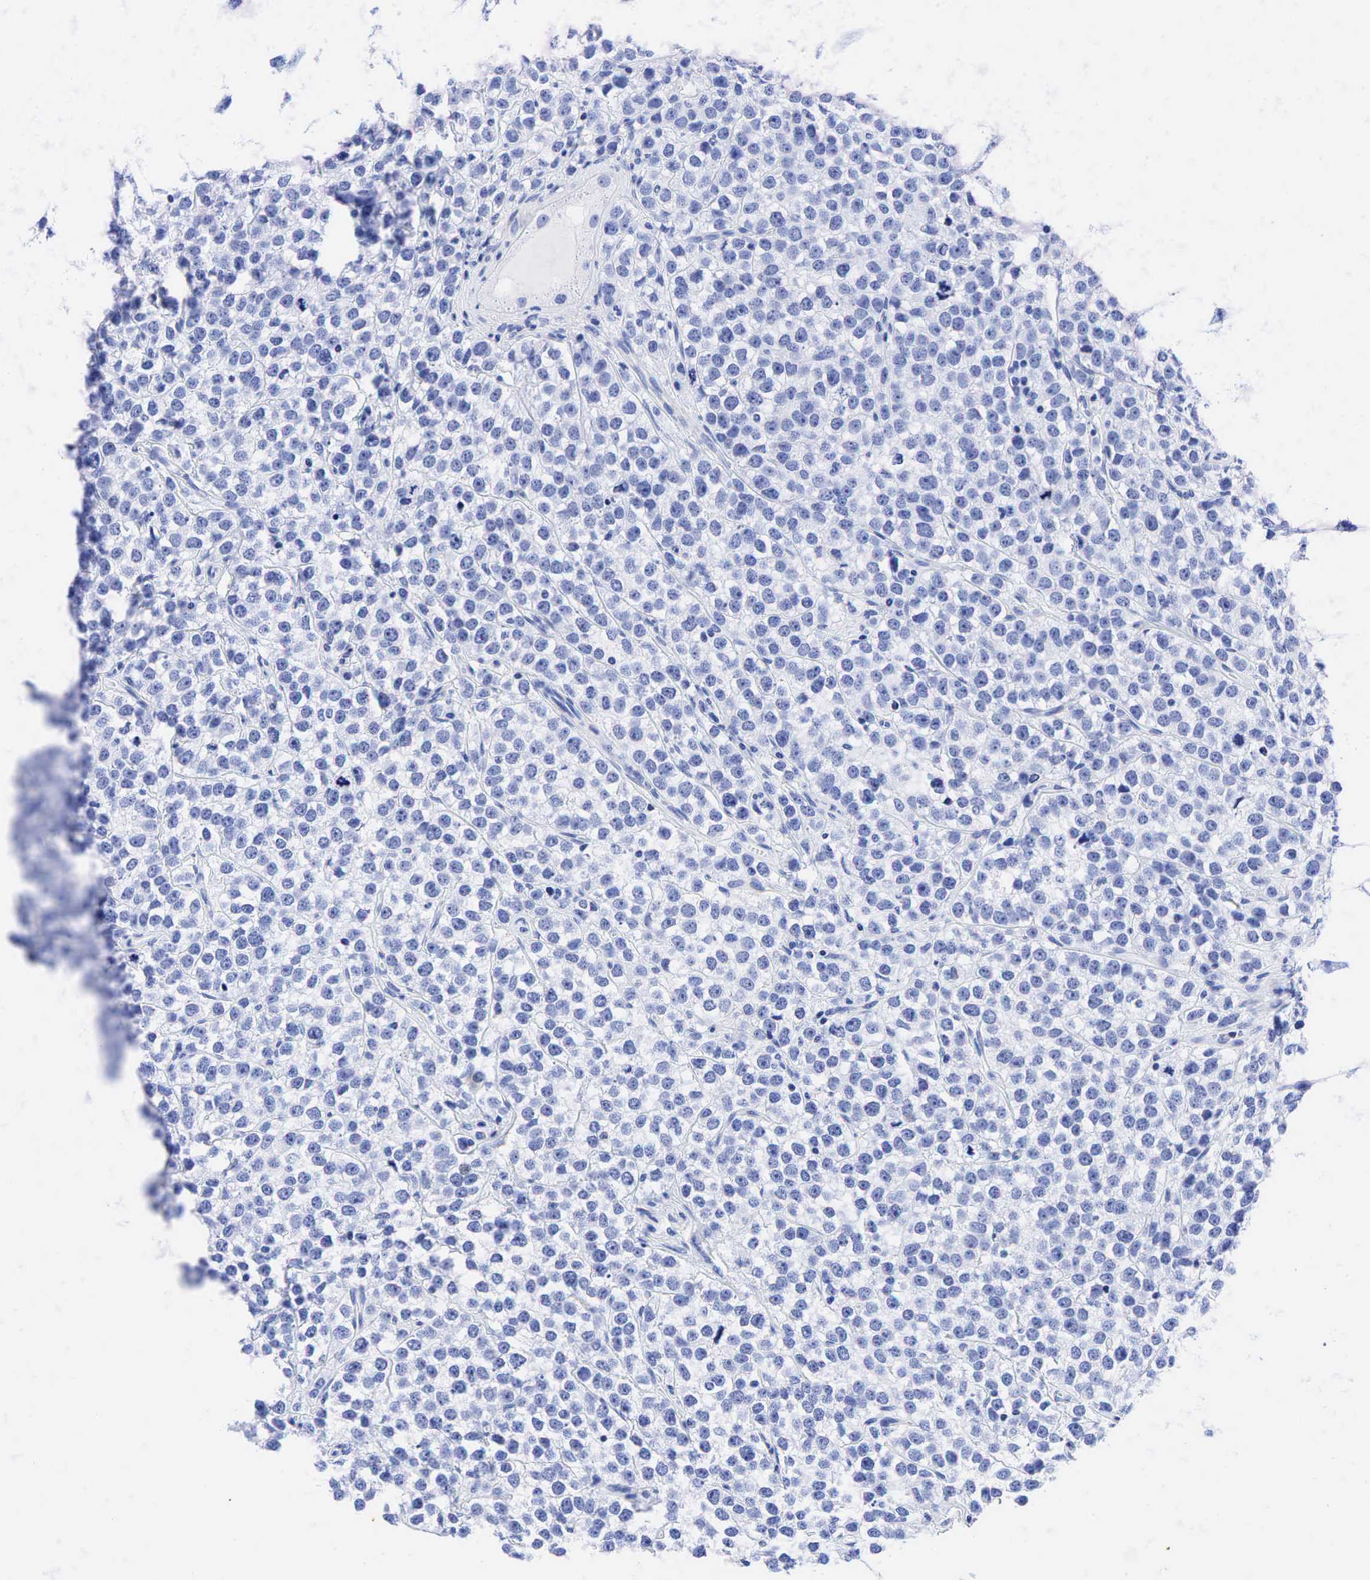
{"staining": {"intensity": "negative", "quantity": "none", "location": "none"}, "tissue": "testis cancer", "cell_type": "Tumor cells", "image_type": "cancer", "snomed": [{"axis": "morphology", "description": "Seminoma, NOS"}, {"axis": "topography", "description": "Testis"}], "caption": "This is an immunohistochemistry (IHC) micrograph of testis cancer. There is no positivity in tumor cells.", "gene": "CEACAM5", "patient": {"sex": "male", "age": 25}}